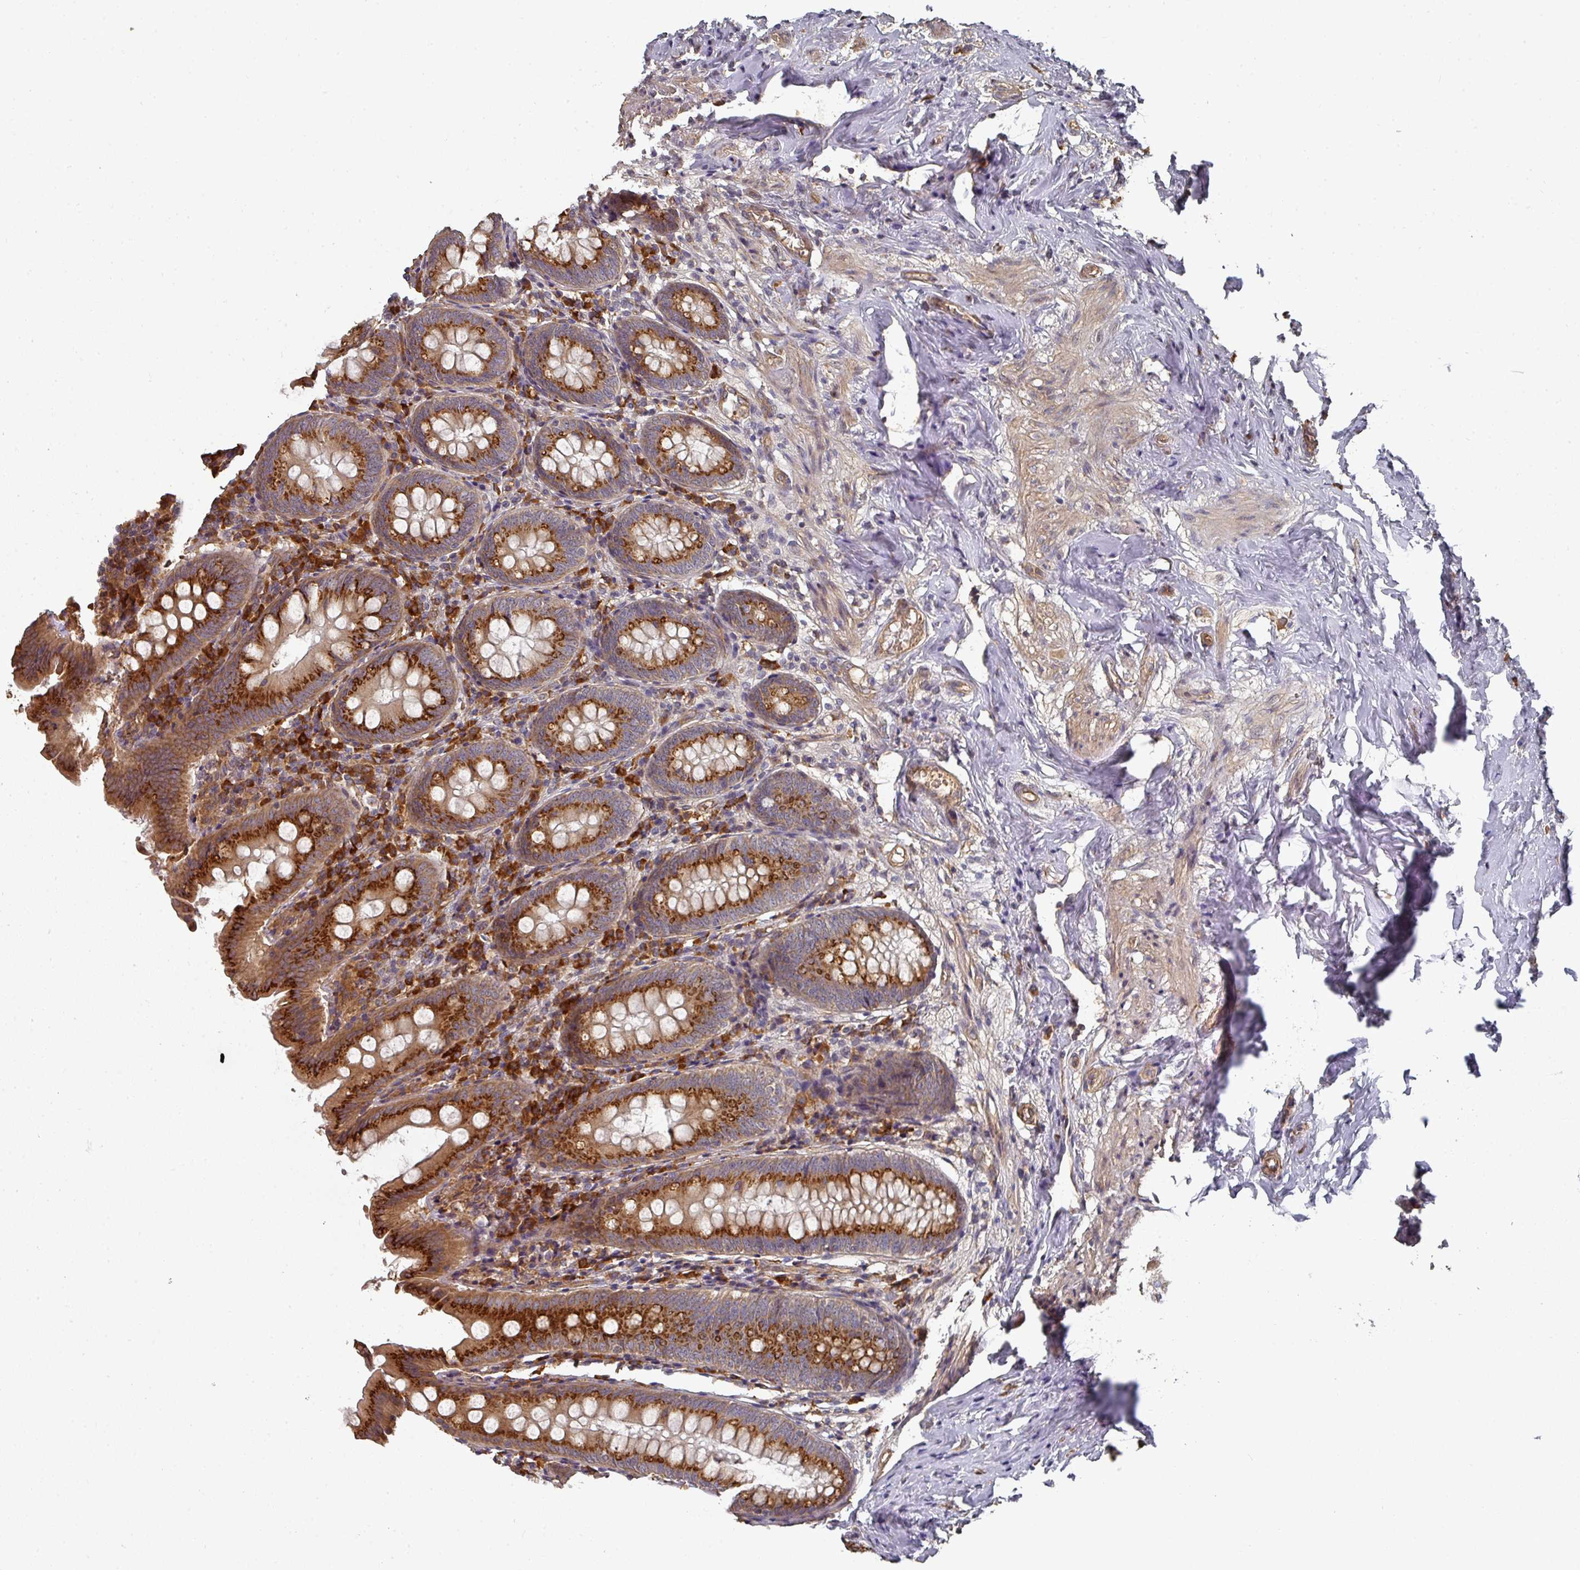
{"staining": {"intensity": "strong", "quantity": ">75%", "location": "cytoplasmic/membranous"}, "tissue": "appendix", "cell_type": "Glandular cells", "image_type": "normal", "snomed": [{"axis": "morphology", "description": "Normal tissue, NOS"}, {"axis": "topography", "description": "Appendix"}], "caption": "There is high levels of strong cytoplasmic/membranous staining in glandular cells of unremarkable appendix, as demonstrated by immunohistochemical staining (brown color).", "gene": "EDEM2", "patient": {"sex": "female", "age": 54}}